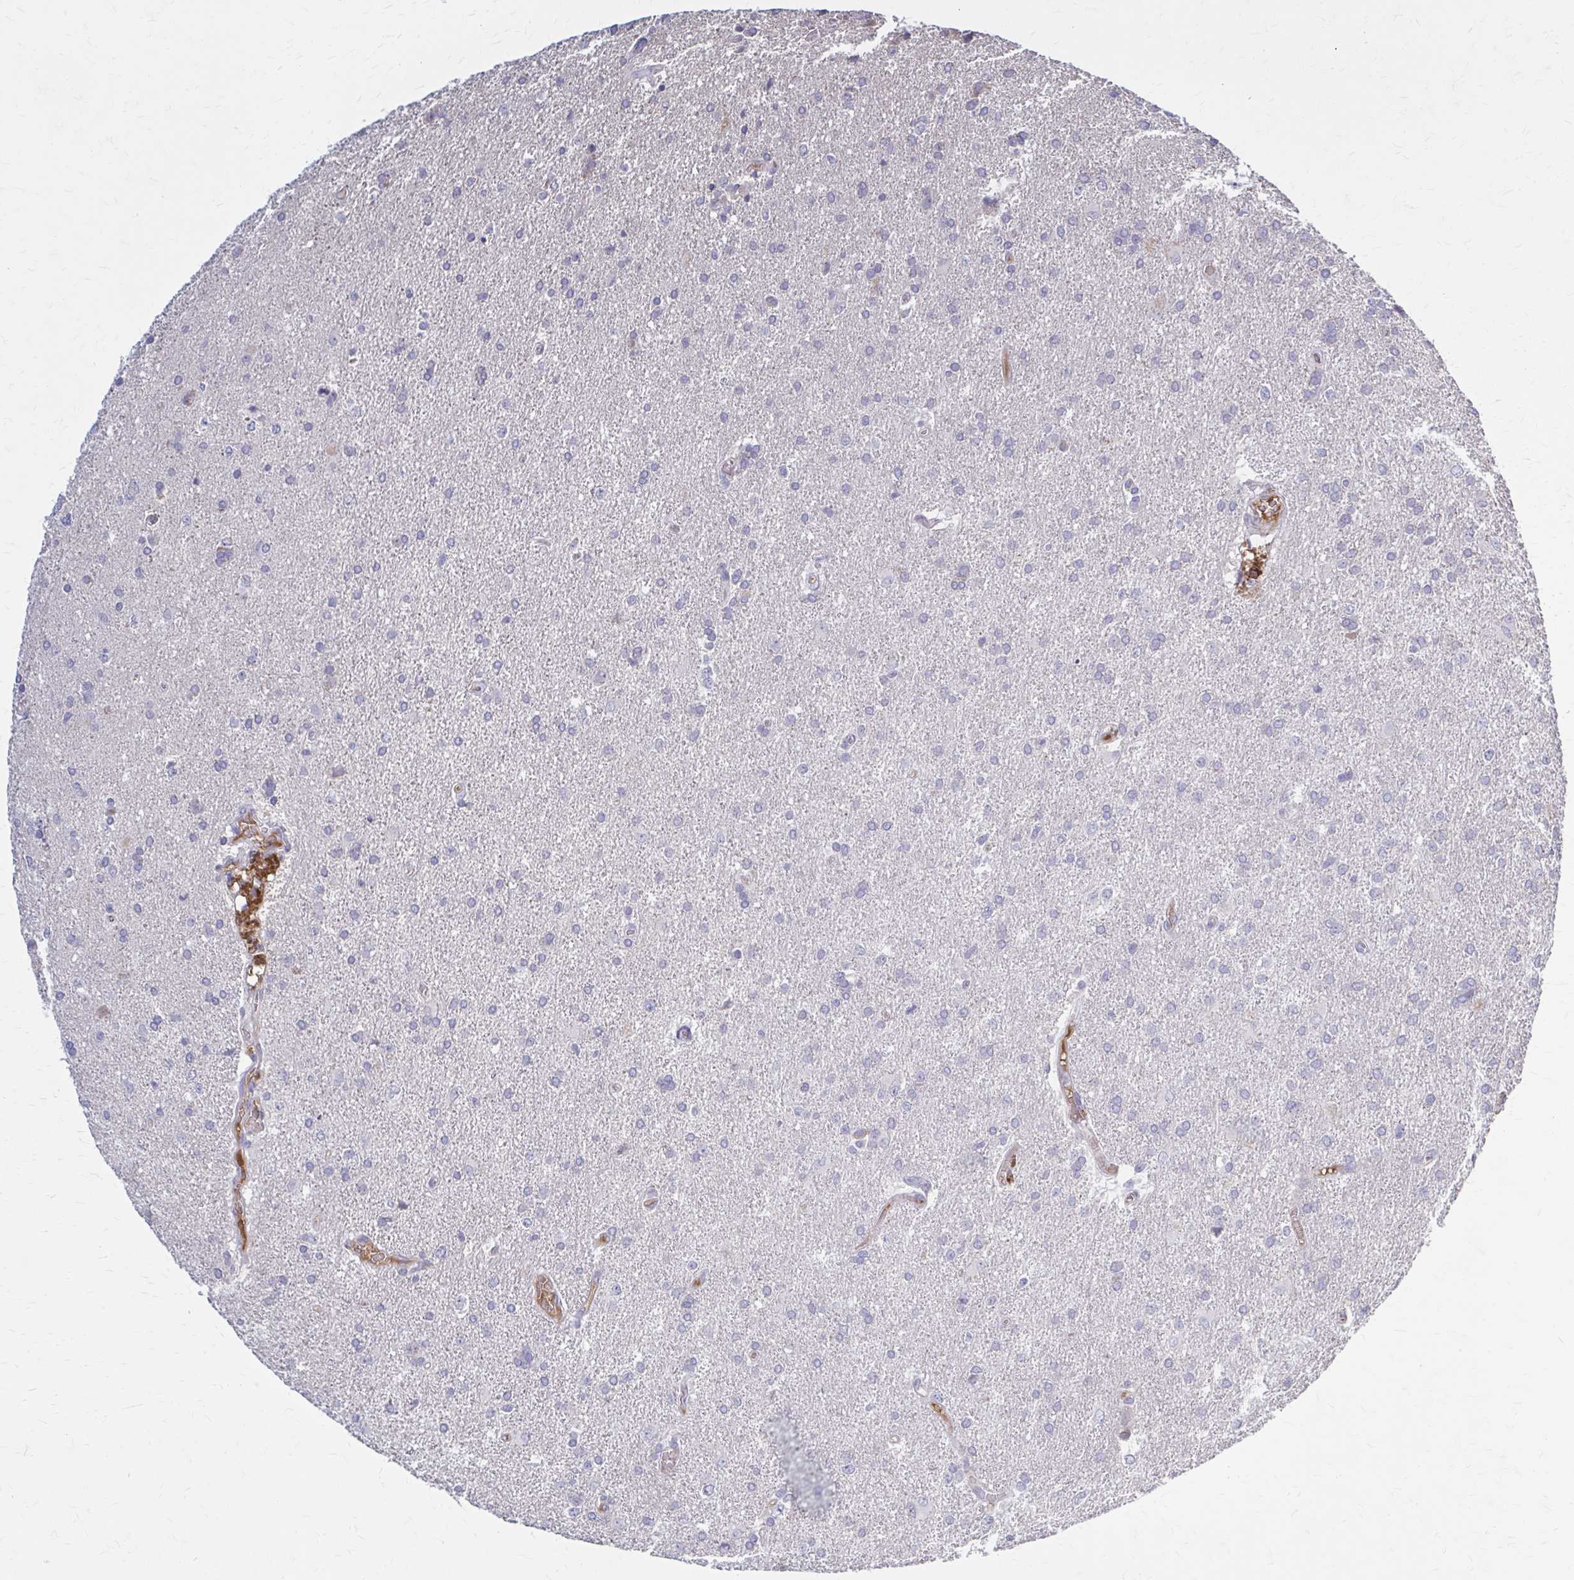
{"staining": {"intensity": "negative", "quantity": "none", "location": "none"}, "tissue": "glioma", "cell_type": "Tumor cells", "image_type": "cancer", "snomed": [{"axis": "morphology", "description": "Glioma, malignant, High grade"}, {"axis": "topography", "description": "Brain"}], "caption": "Immunohistochemistry (IHC) histopathology image of malignant glioma (high-grade) stained for a protein (brown), which exhibits no expression in tumor cells.", "gene": "SERPIND1", "patient": {"sex": "male", "age": 68}}